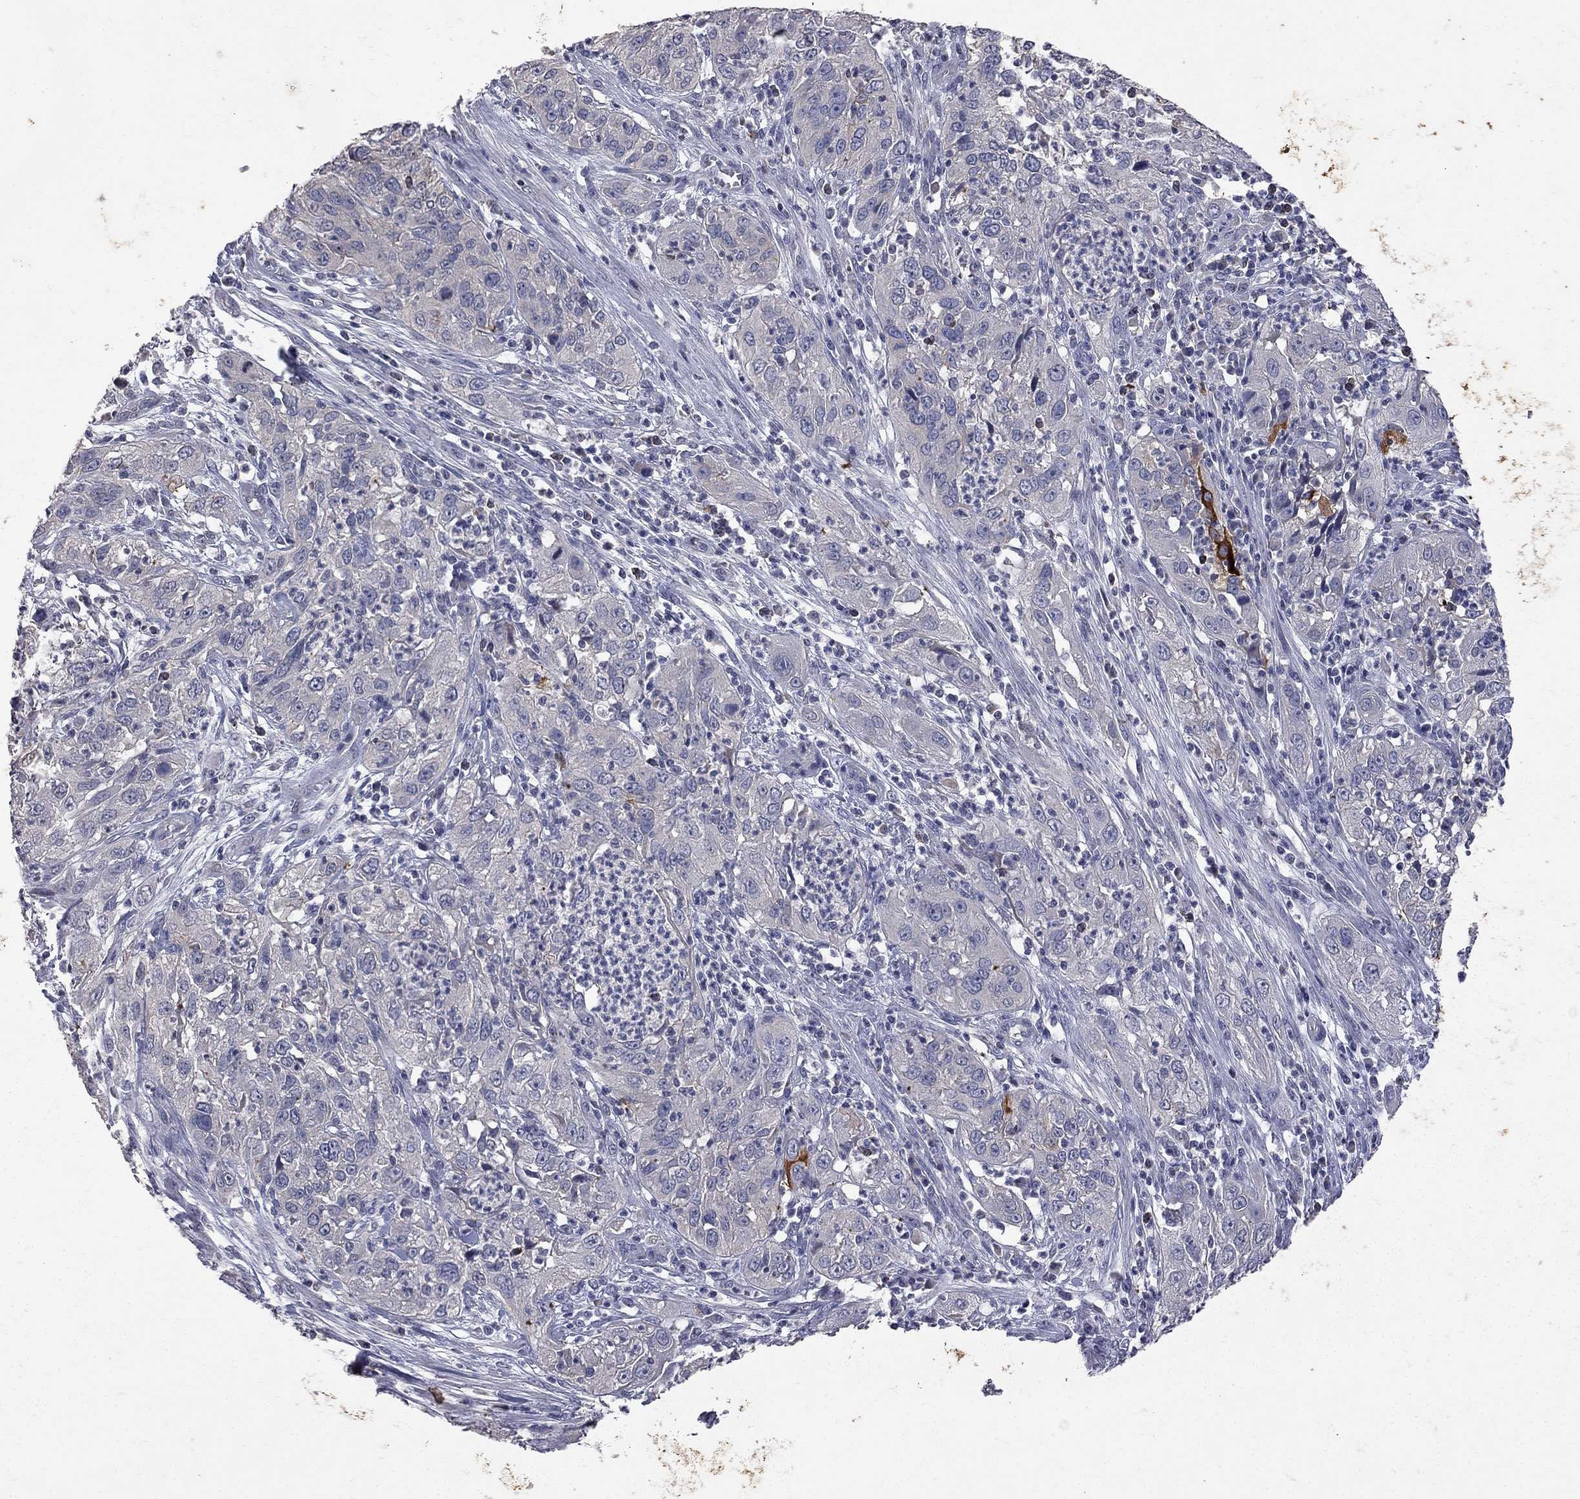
{"staining": {"intensity": "negative", "quantity": "none", "location": "none"}, "tissue": "cervical cancer", "cell_type": "Tumor cells", "image_type": "cancer", "snomed": [{"axis": "morphology", "description": "Squamous cell carcinoma, NOS"}, {"axis": "topography", "description": "Cervix"}], "caption": "This is a micrograph of immunohistochemistry (IHC) staining of cervical squamous cell carcinoma, which shows no positivity in tumor cells.", "gene": "NOS2", "patient": {"sex": "female", "age": 32}}